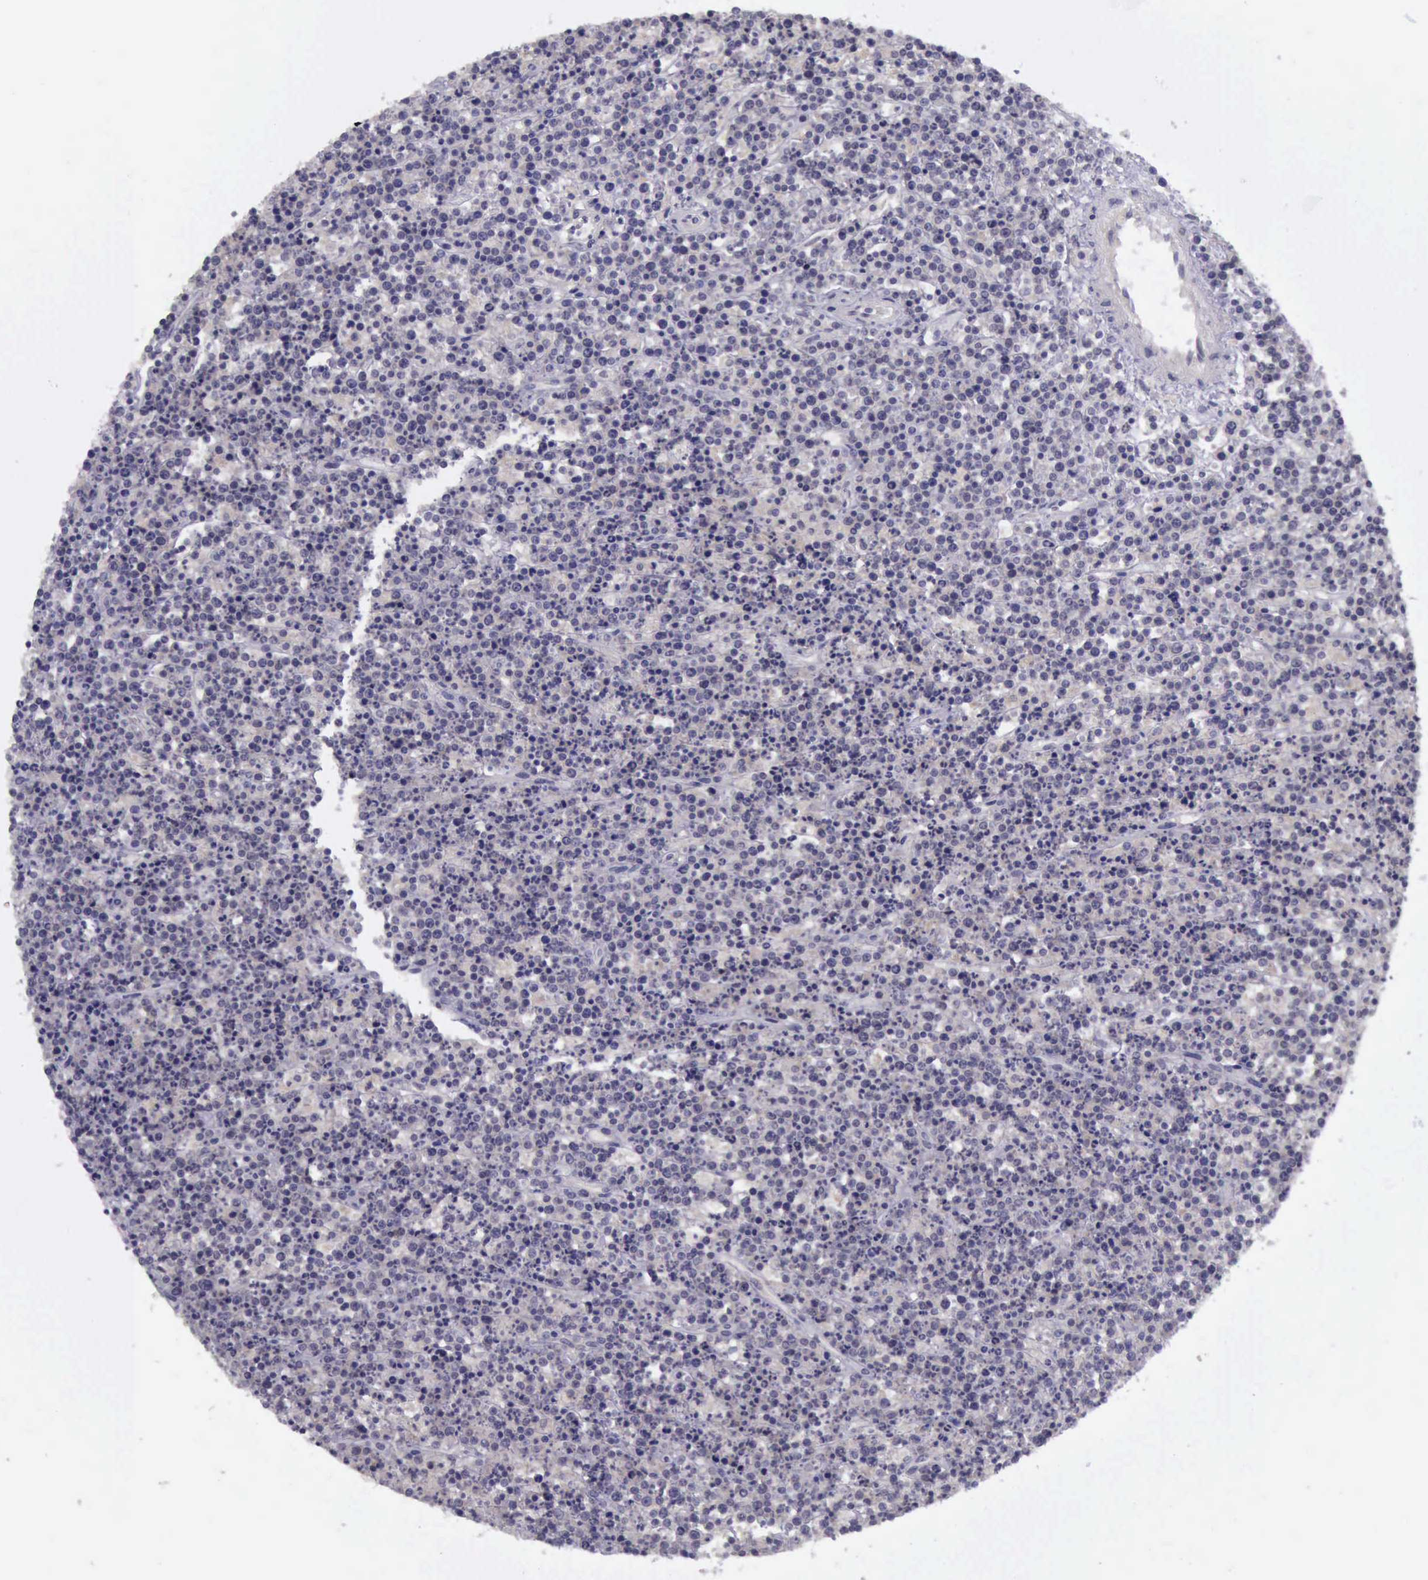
{"staining": {"intensity": "weak", "quantity": ">75%", "location": "cytoplasmic/membranous"}, "tissue": "lymphoma", "cell_type": "Tumor cells", "image_type": "cancer", "snomed": [{"axis": "morphology", "description": "Malignant lymphoma, non-Hodgkin's type, High grade"}, {"axis": "topography", "description": "Ovary"}], "caption": "A histopathology image of malignant lymphoma, non-Hodgkin's type (high-grade) stained for a protein shows weak cytoplasmic/membranous brown staining in tumor cells.", "gene": "ARNT2", "patient": {"sex": "female", "age": 56}}